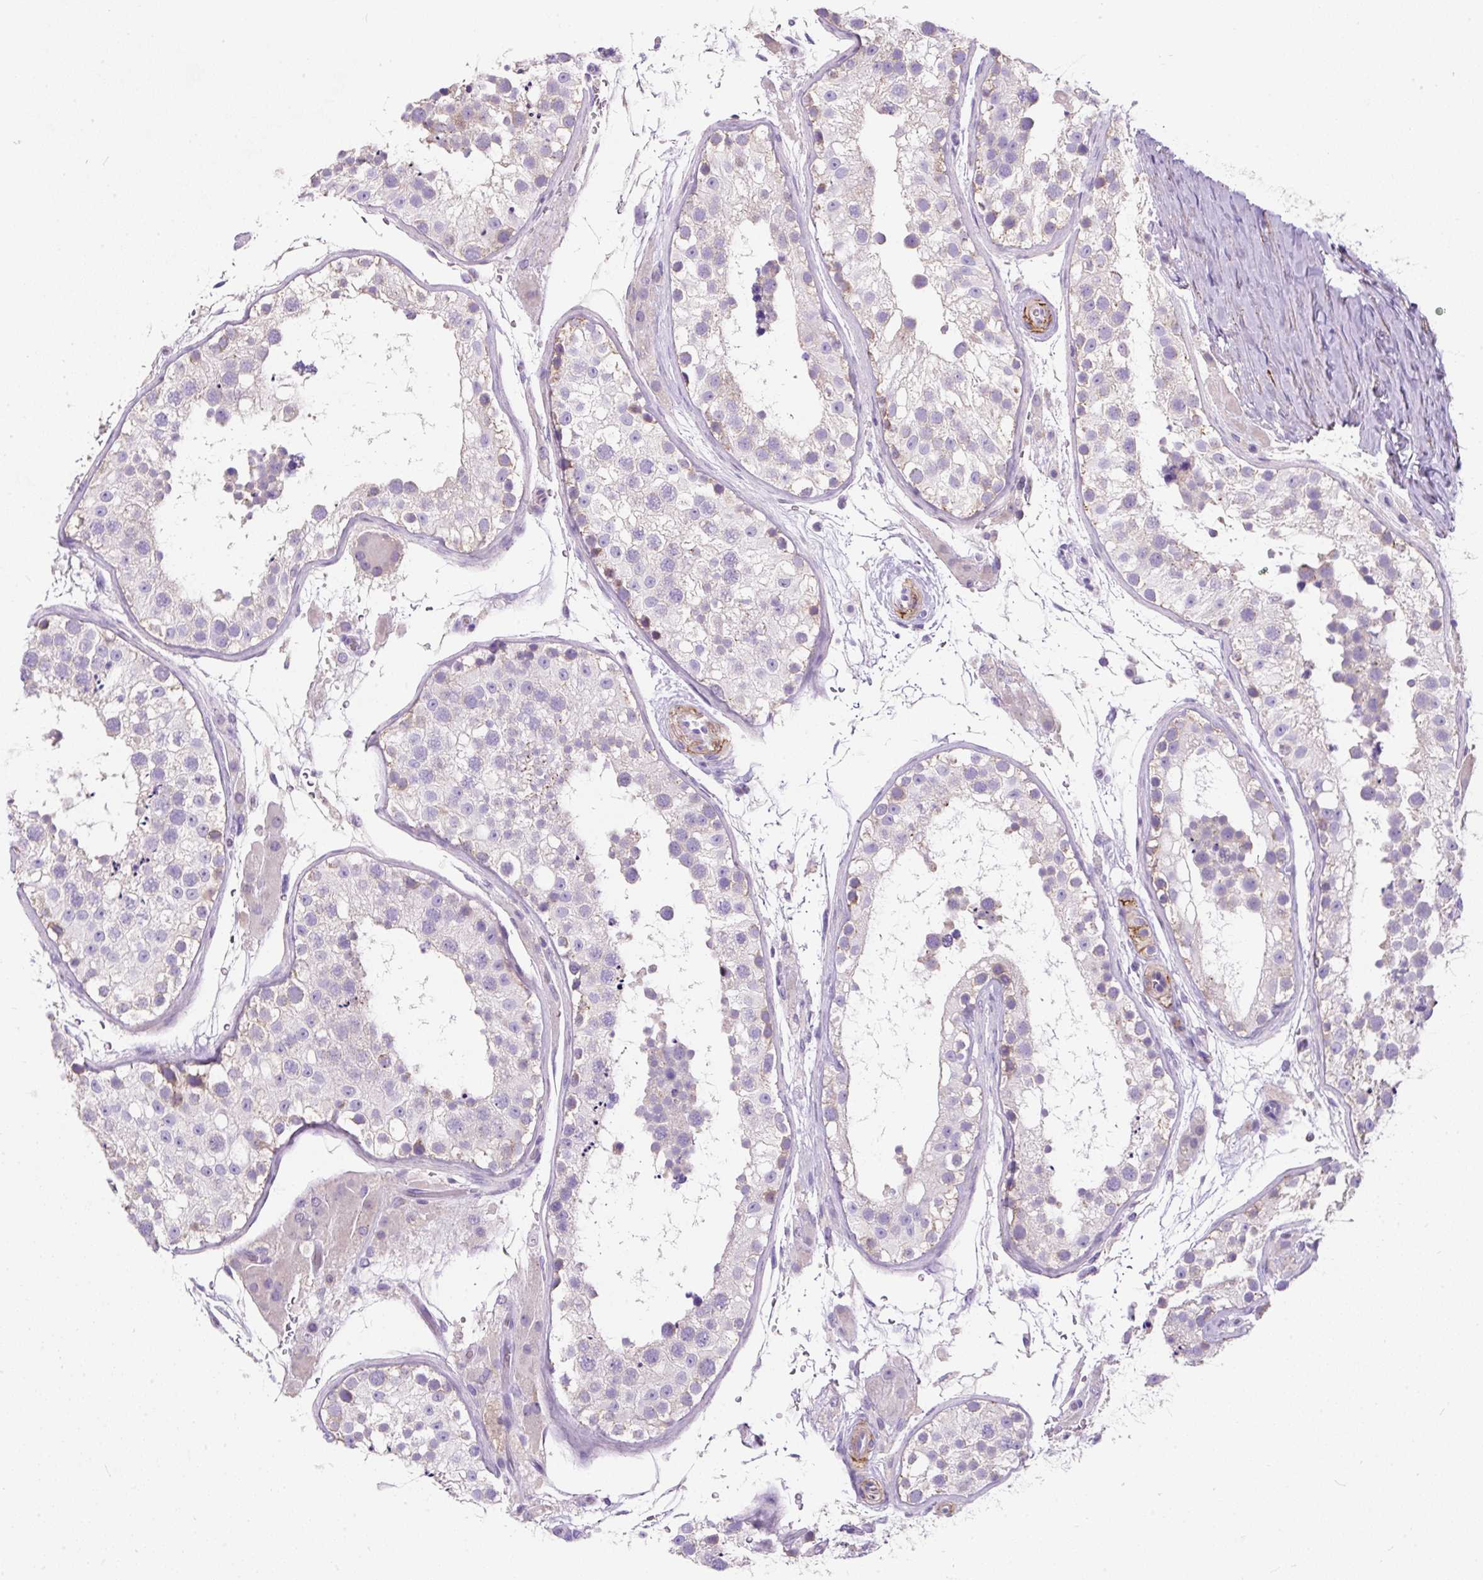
{"staining": {"intensity": "moderate", "quantity": "<25%", "location": "cytoplasmic/membranous"}, "tissue": "testis", "cell_type": "Cells in seminiferous ducts", "image_type": "normal", "snomed": [{"axis": "morphology", "description": "Normal tissue, NOS"}, {"axis": "topography", "description": "Testis"}], "caption": "Human testis stained for a protein (brown) exhibits moderate cytoplasmic/membranous positive staining in approximately <25% of cells in seminiferous ducts.", "gene": "SUSD5", "patient": {"sex": "male", "age": 26}}